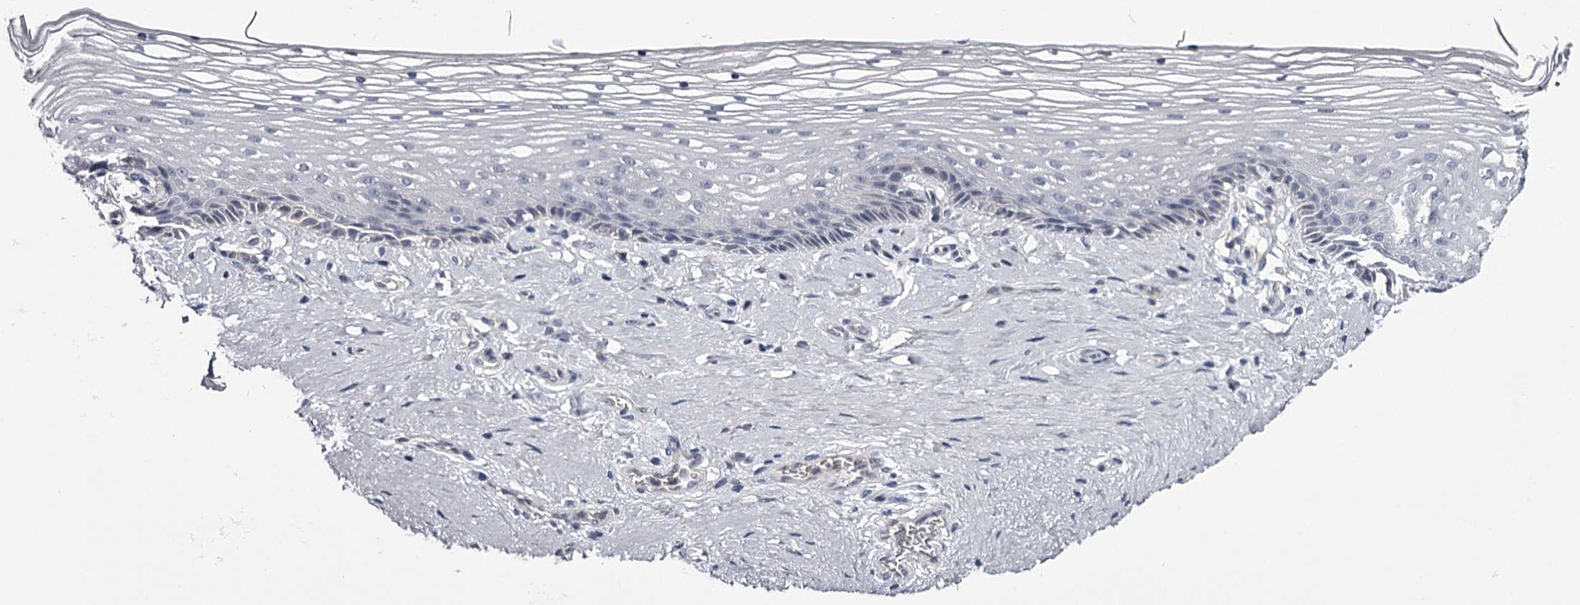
{"staining": {"intensity": "weak", "quantity": "<25%", "location": "cytoplasmic/membranous"}, "tissue": "vagina", "cell_type": "Squamous epithelial cells", "image_type": "normal", "snomed": [{"axis": "morphology", "description": "Normal tissue, NOS"}, {"axis": "topography", "description": "Vagina"}], "caption": "The IHC image has no significant positivity in squamous epithelial cells of vagina. (DAB immunohistochemistry with hematoxylin counter stain).", "gene": "GSTO1", "patient": {"sex": "female", "age": 46}}